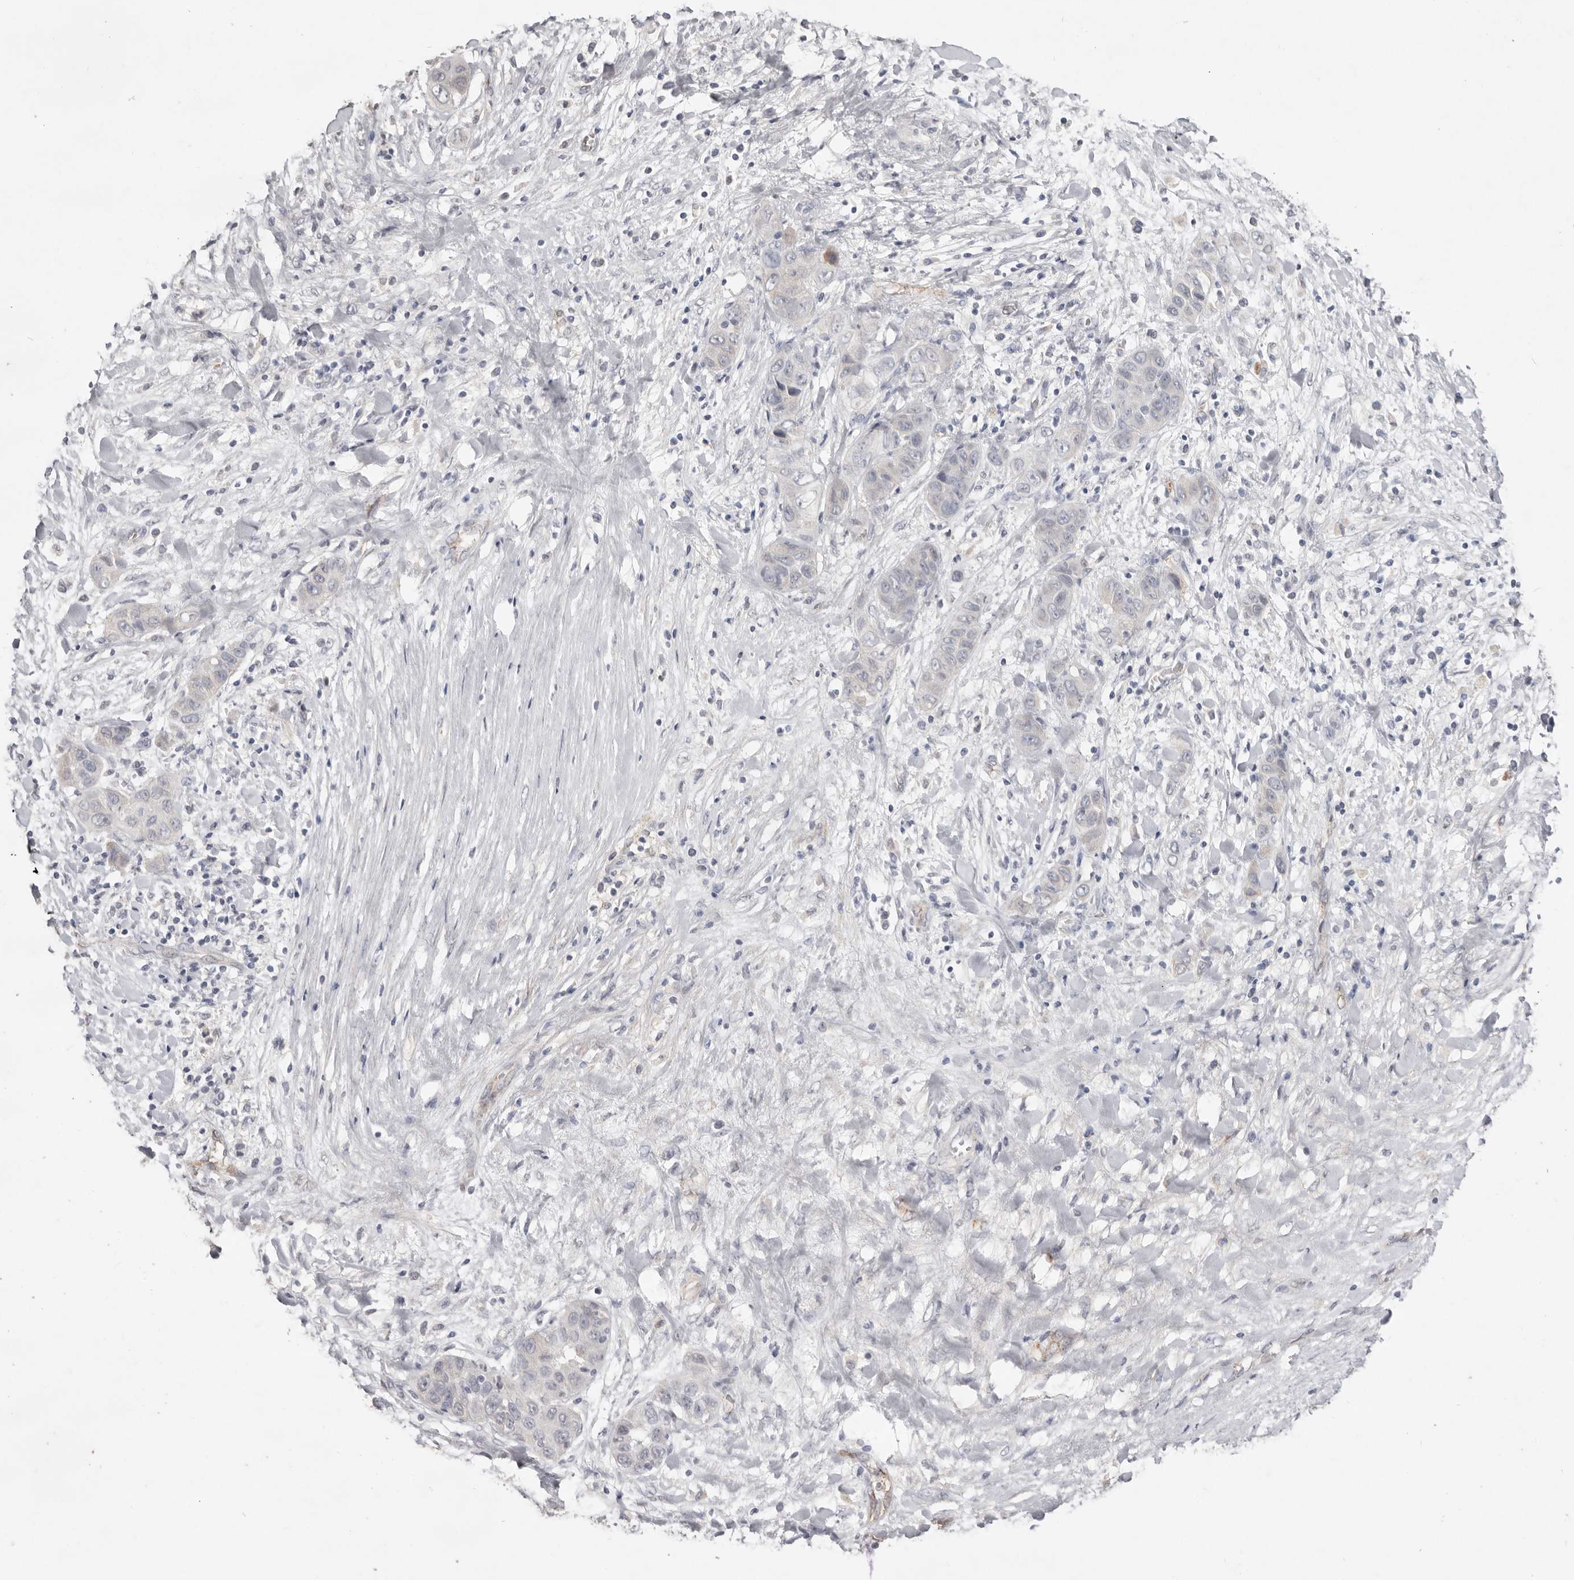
{"staining": {"intensity": "negative", "quantity": "none", "location": "none"}, "tissue": "liver cancer", "cell_type": "Tumor cells", "image_type": "cancer", "snomed": [{"axis": "morphology", "description": "Cholangiocarcinoma"}, {"axis": "topography", "description": "Liver"}], "caption": "A high-resolution histopathology image shows immunohistochemistry (IHC) staining of liver cancer (cholangiocarcinoma), which exhibits no significant positivity in tumor cells.", "gene": "ZYG11B", "patient": {"sex": "female", "age": 52}}